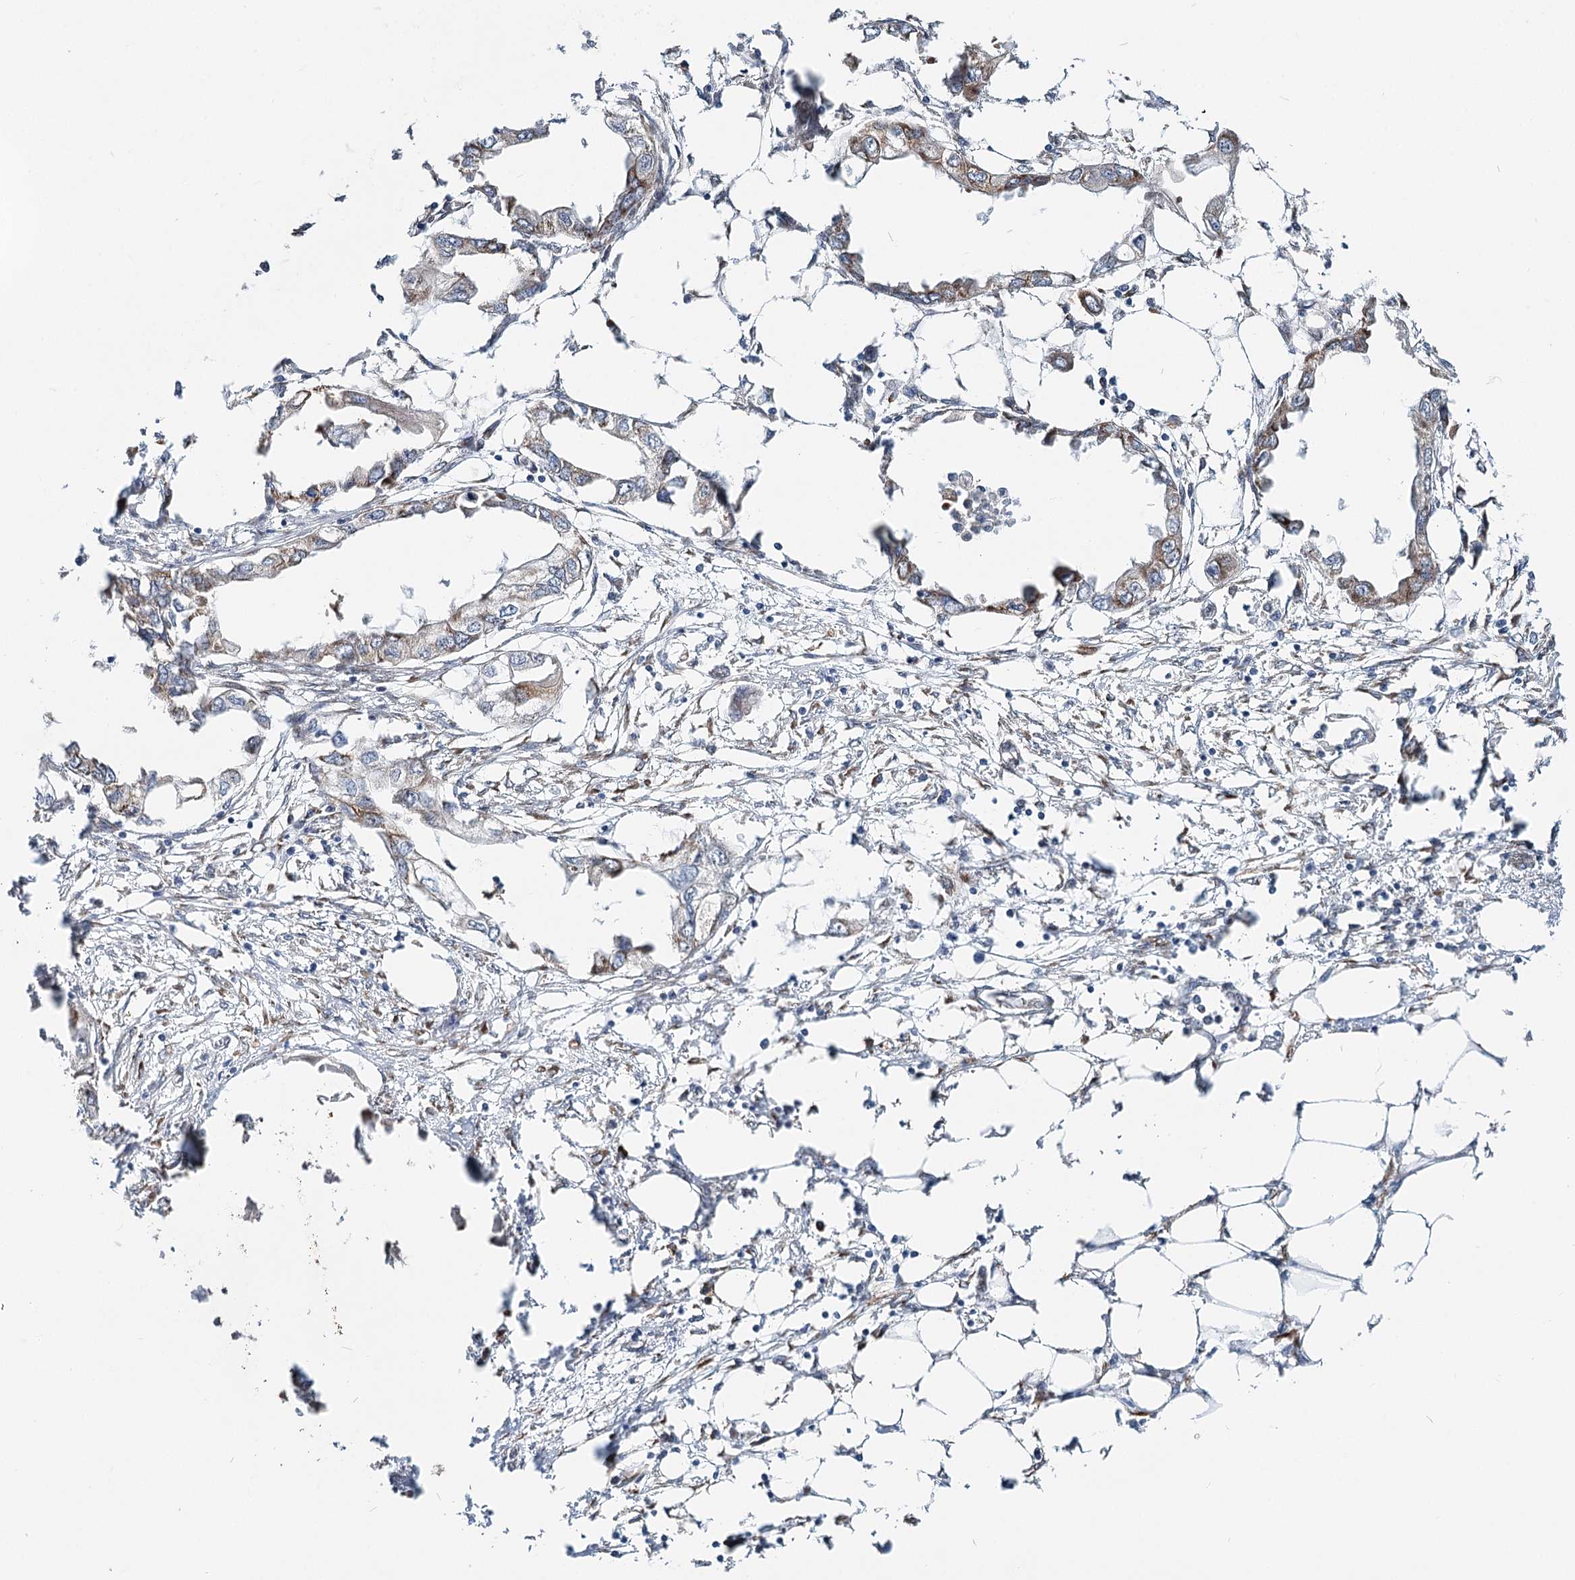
{"staining": {"intensity": "weak", "quantity": "<25%", "location": "cytoplasmic/membranous"}, "tissue": "endometrial cancer", "cell_type": "Tumor cells", "image_type": "cancer", "snomed": [{"axis": "morphology", "description": "Adenocarcinoma, NOS"}, {"axis": "morphology", "description": "Adenocarcinoma, metastatic, NOS"}, {"axis": "topography", "description": "Adipose tissue"}, {"axis": "topography", "description": "Endometrium"}], "caption": "Immunohistochemical staining of human endometrial adenocarcinoma demonstrates no significant staining in tumor cells. Brightfield microscopy of immunohistochemistry stained with DAB (3,3'-diaminobenzidine) (brown) and hematoxylin (blue), captured at high magnification.", "gene": "SPART", "patient": {"sex": "female", "age": 67}}